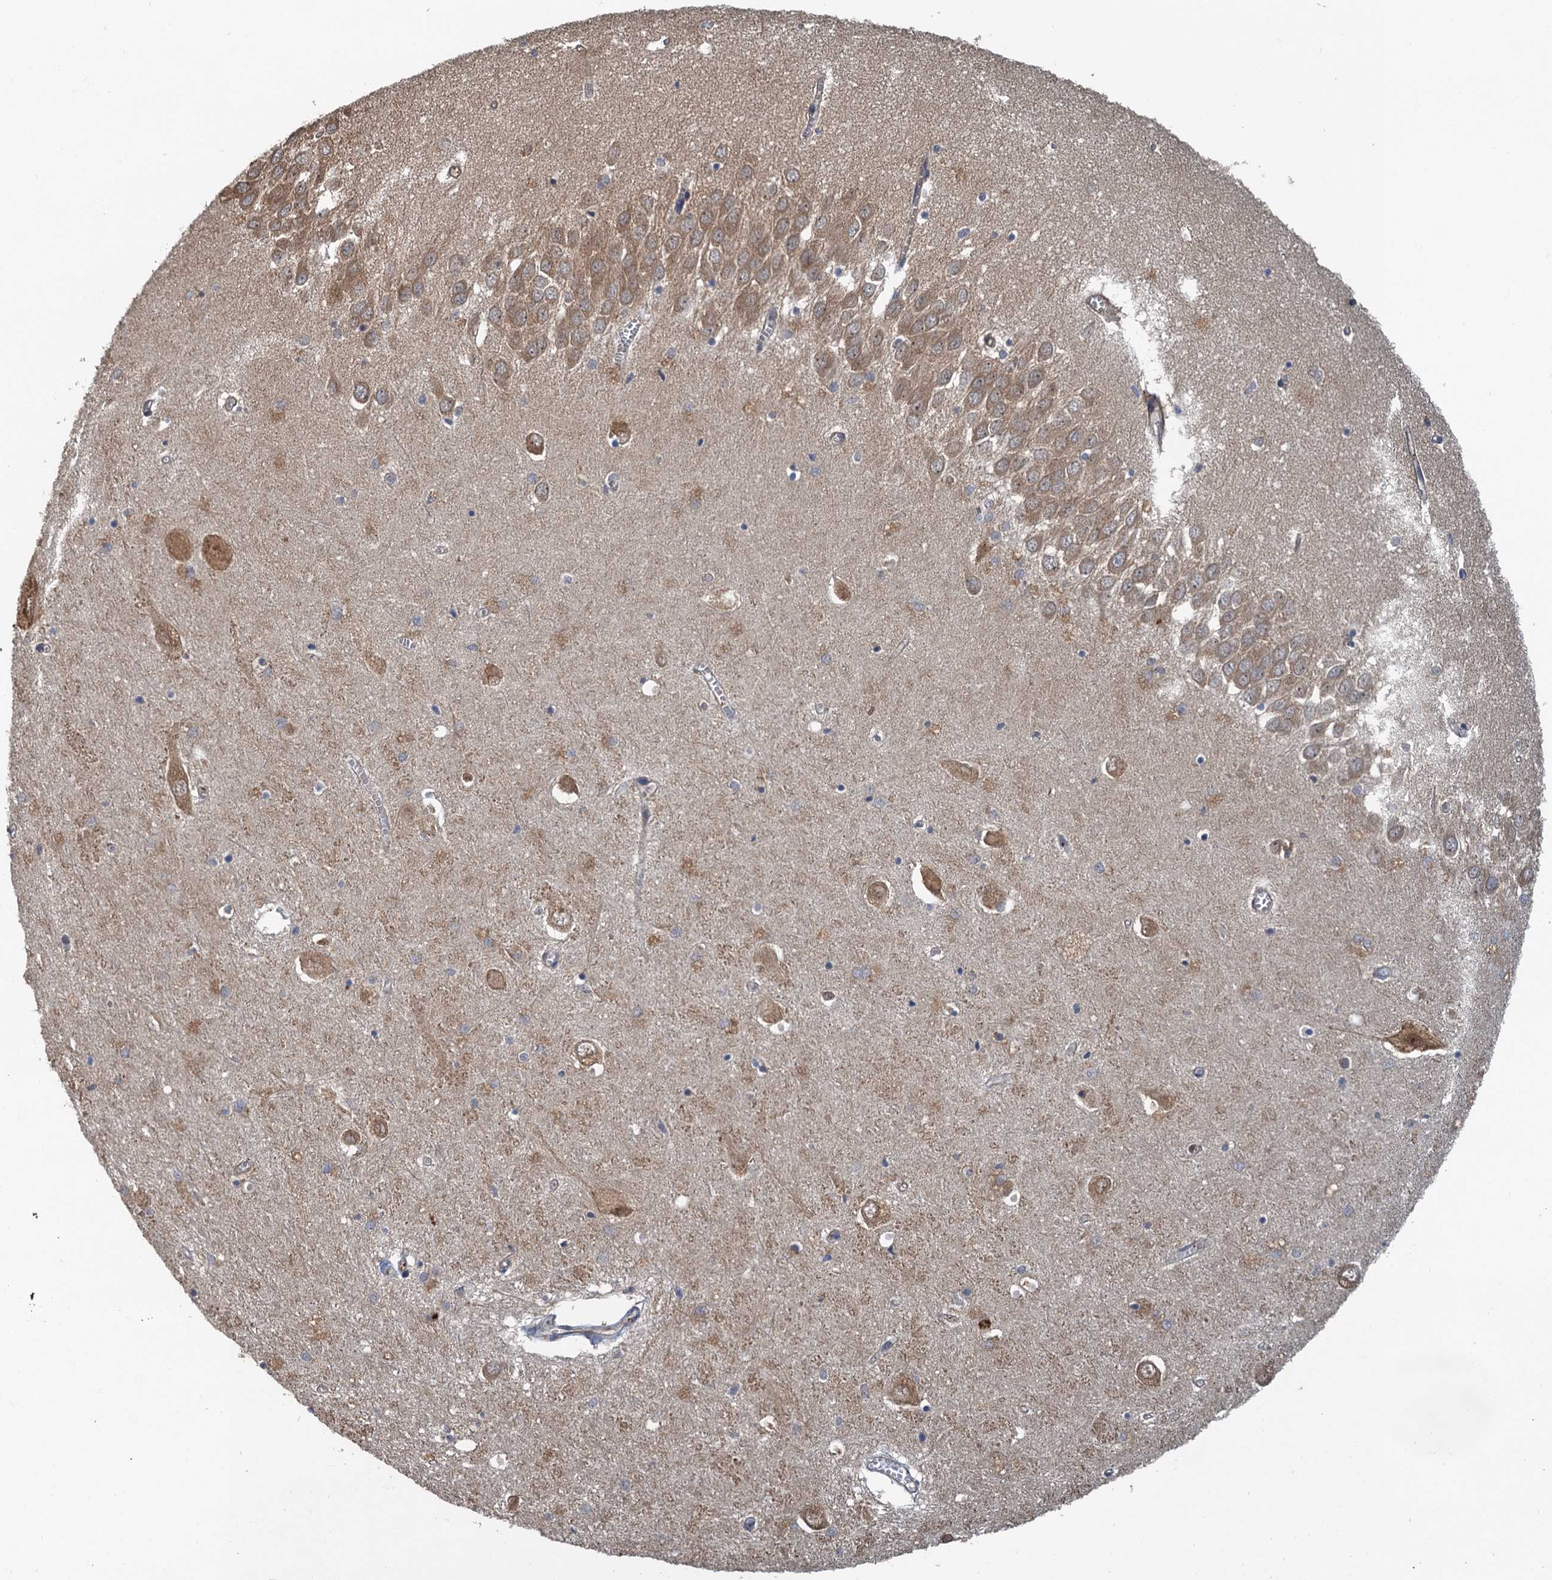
{"staining": {"intensity": "moderate", "quantity": "<25%", "location": "cytoplasmic/membranous,nuclear"}, "tissue": "hippocampus", "cell_type": "Glial cells", "image_type": "normal", "snomed": [{"axis": "morphology", "description": "Normal tissue, NOS"}, {"axis": "topography", "description": "Hippocampus"}], "caption": "Human hippocampus stained for a protein (brown) shows moderate cytoplasmic/membranous,nuclear positive staining in approximately <25% of glial cells.", "gene": "MEAK7", "patient": {"sex": "male", "age": 70}}